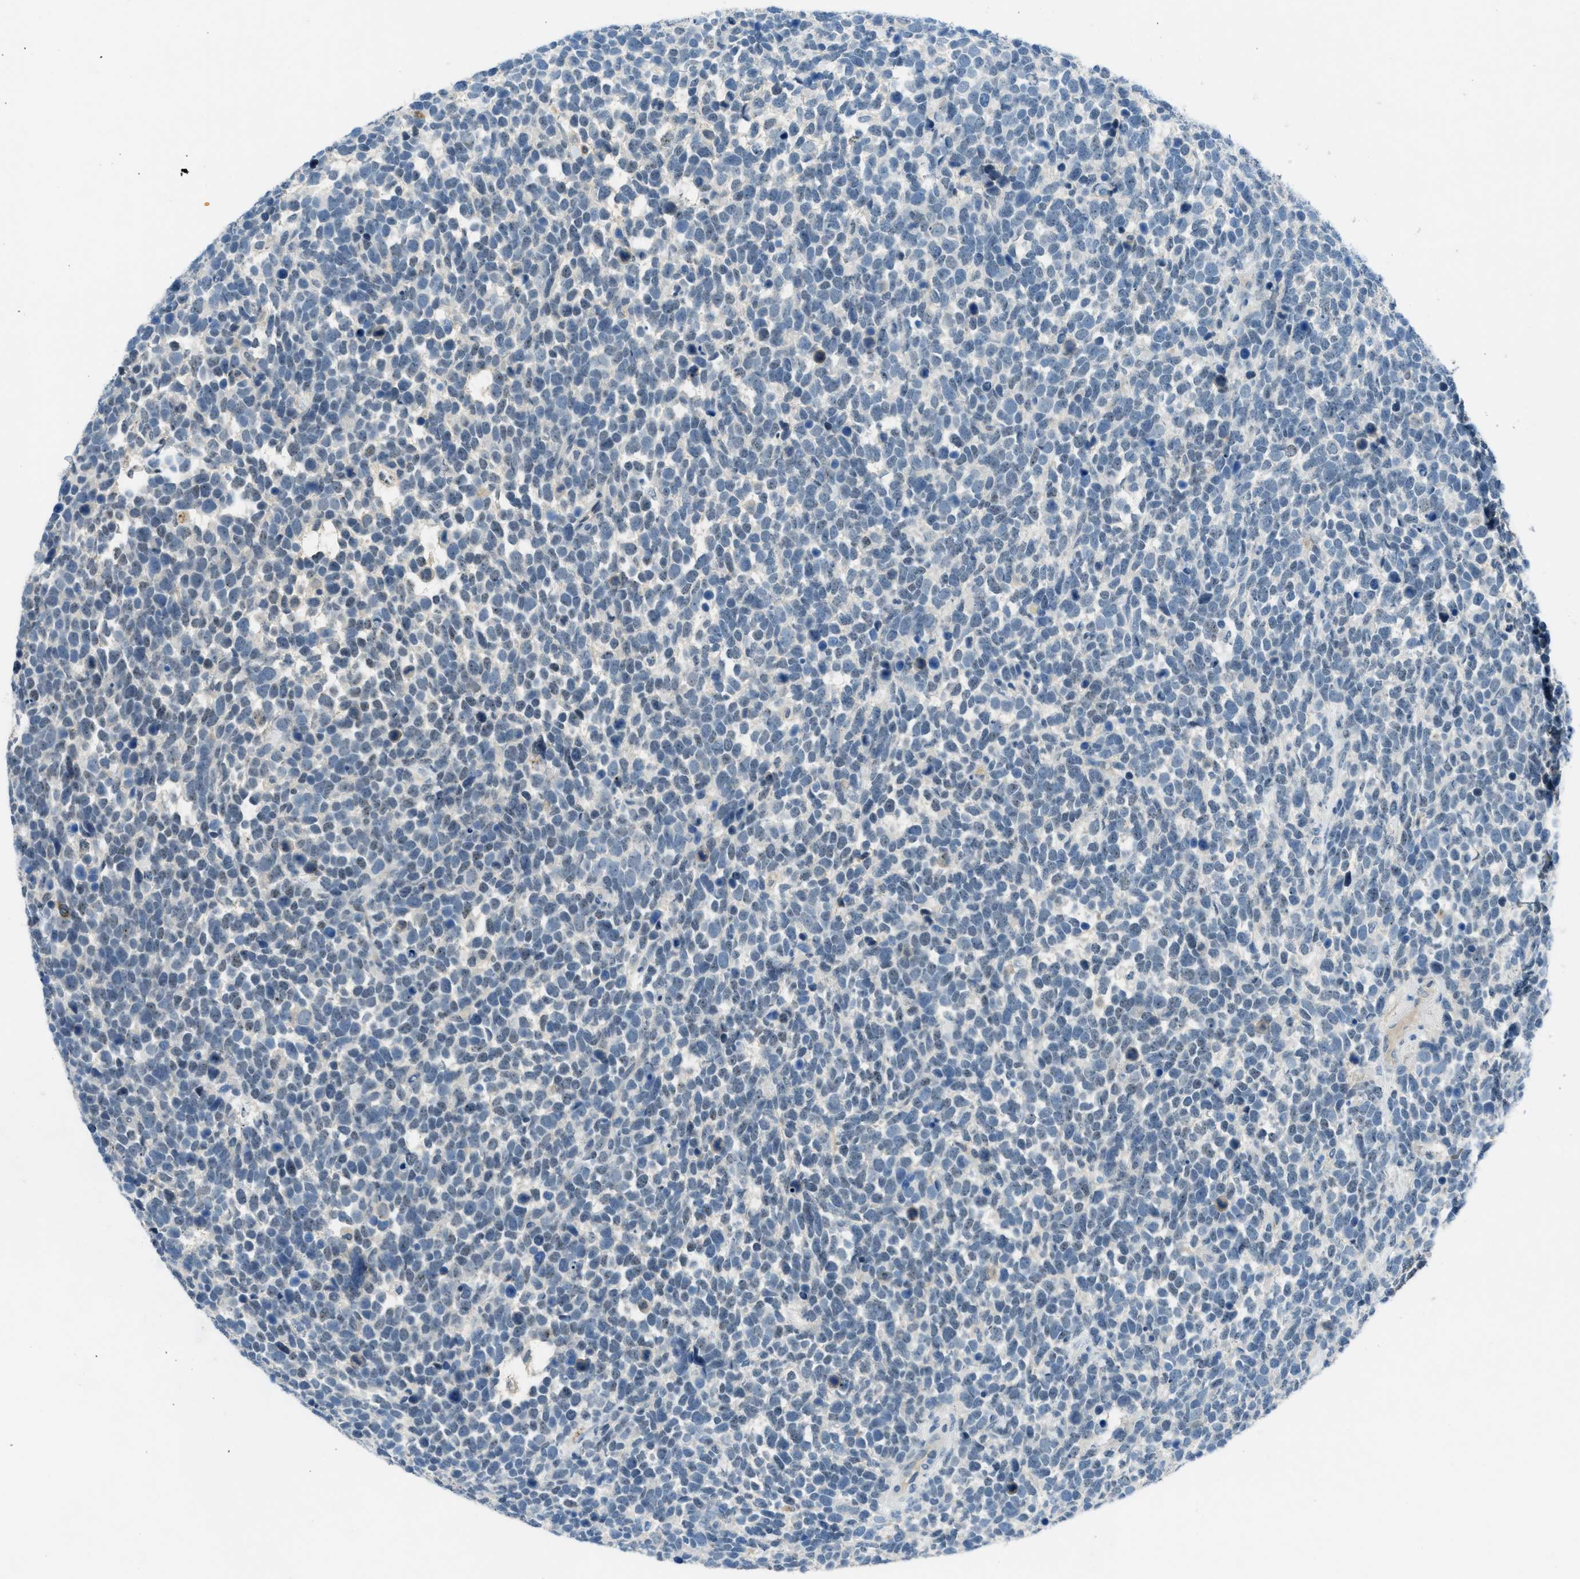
{"staining": {"intensity": "negative", "quantity": "none", "location": "none"}, "tissue": "urothelial cancer", "cell_type": "Tumor cells", "image_type": "cancer", "snomed": [{"axis": "morphology", "description": "Urothelial carcinoma, High grade"}, {"axis": "topography", "description": "Urinary bladder"}], "caption": "Tumor cells are negative for brown protein staining in urothelial carcinoma (high-grade). The staining is performed using DAB brown chromogen with nuclei counter-stained in using hematoxylin.", "gene": "KLHL8", "patient": {"sex": "female", "age": 82}}